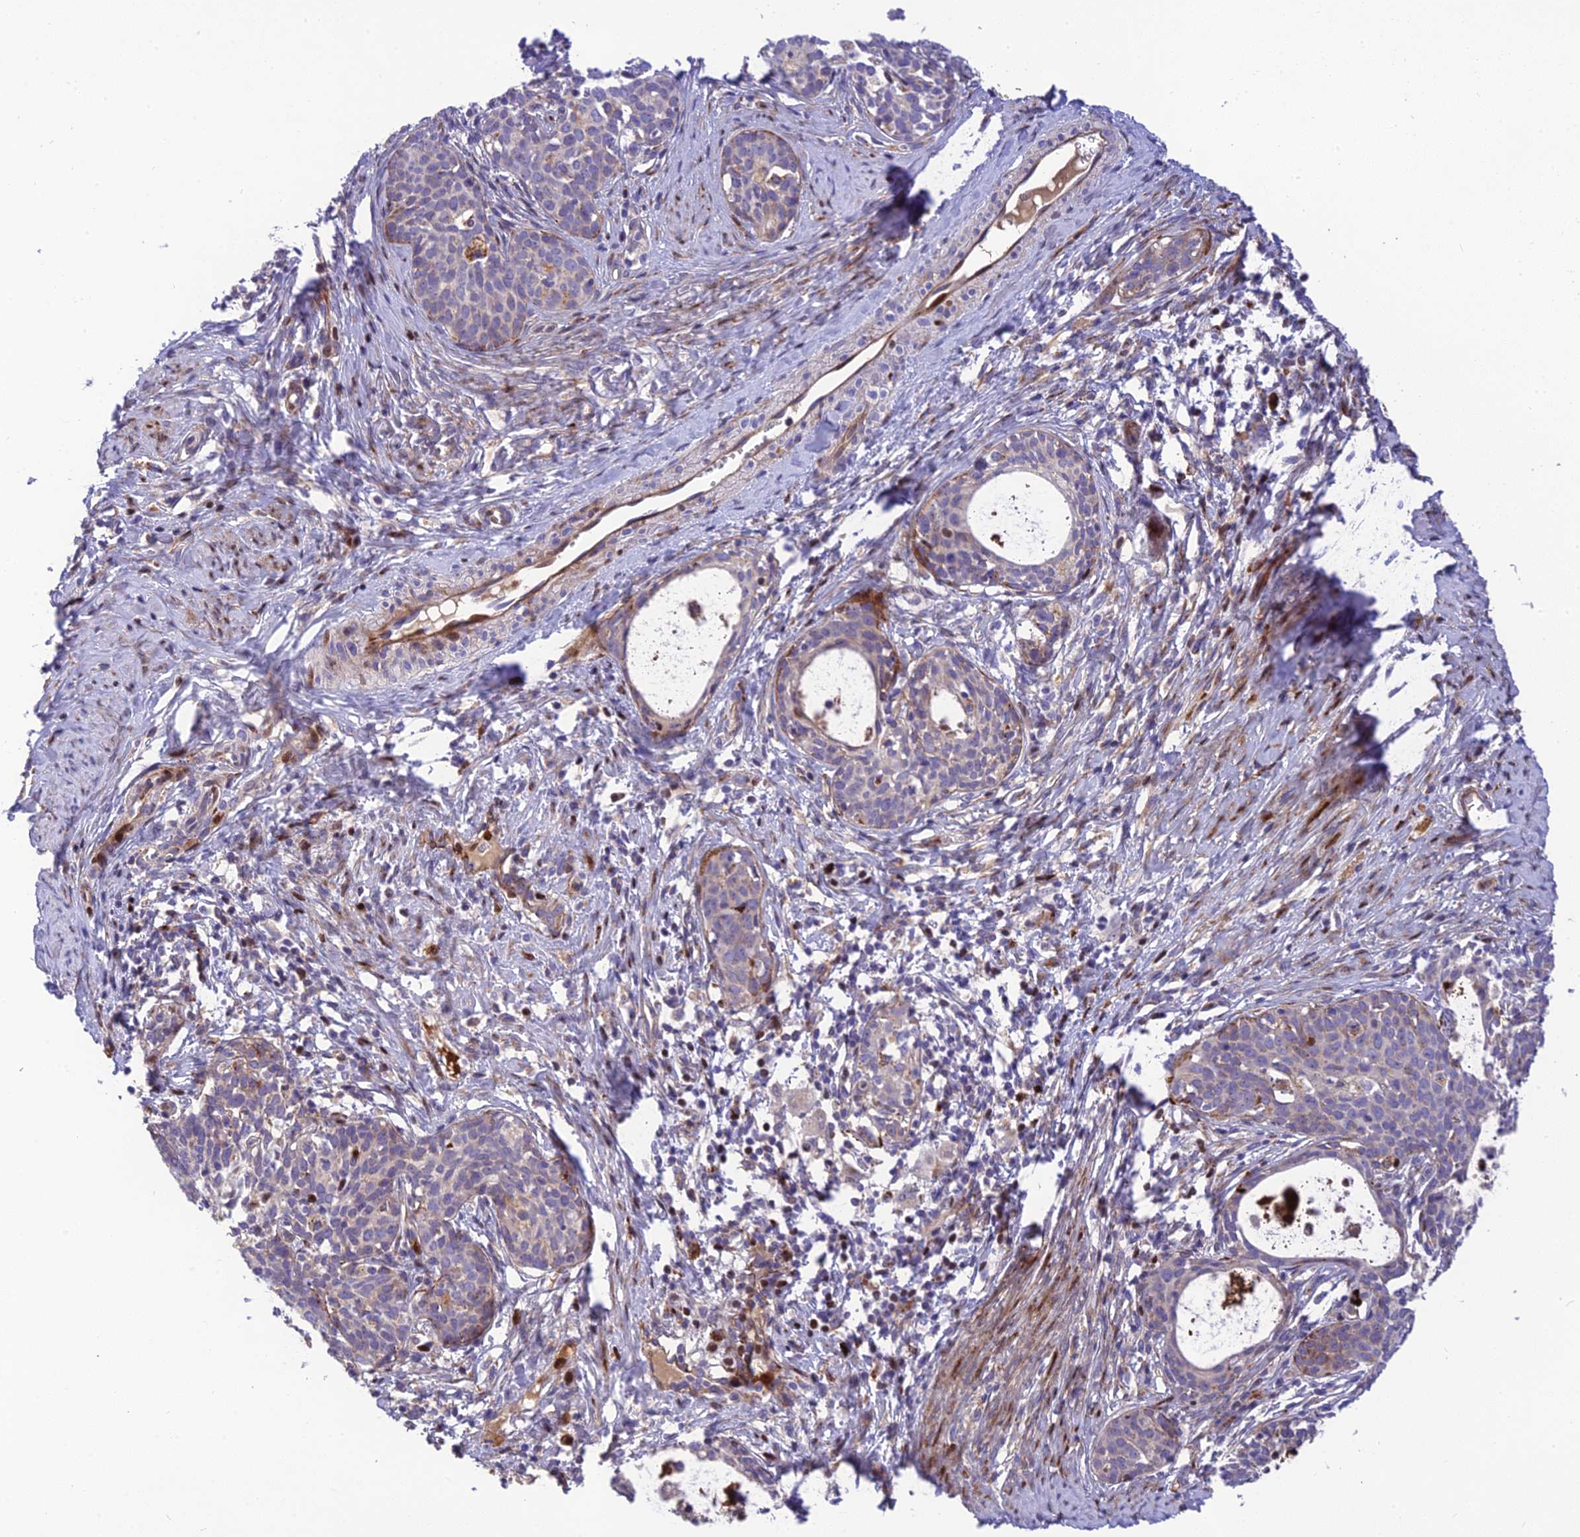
{"staining": {"intensity": "weak", "quantity": "<25%", "location": "cytoplasmic/membranous"}, "tissue": "cervical cancer", "cell_type": "Tumor cells", "image_type": "cancer", "snomed": [{"axis": "morphology", "description": "Squamous cell carcinoma, NOS"}, {"axis": "topography", "description": "Cervix"}], "caption": "Squamous cell carcinoma (cervical) was stained to show a protein in brown. There is no significant staining in tumor cells.", "gene": "CPSF4L", "patient": {"sex": "female", "age": 52}}